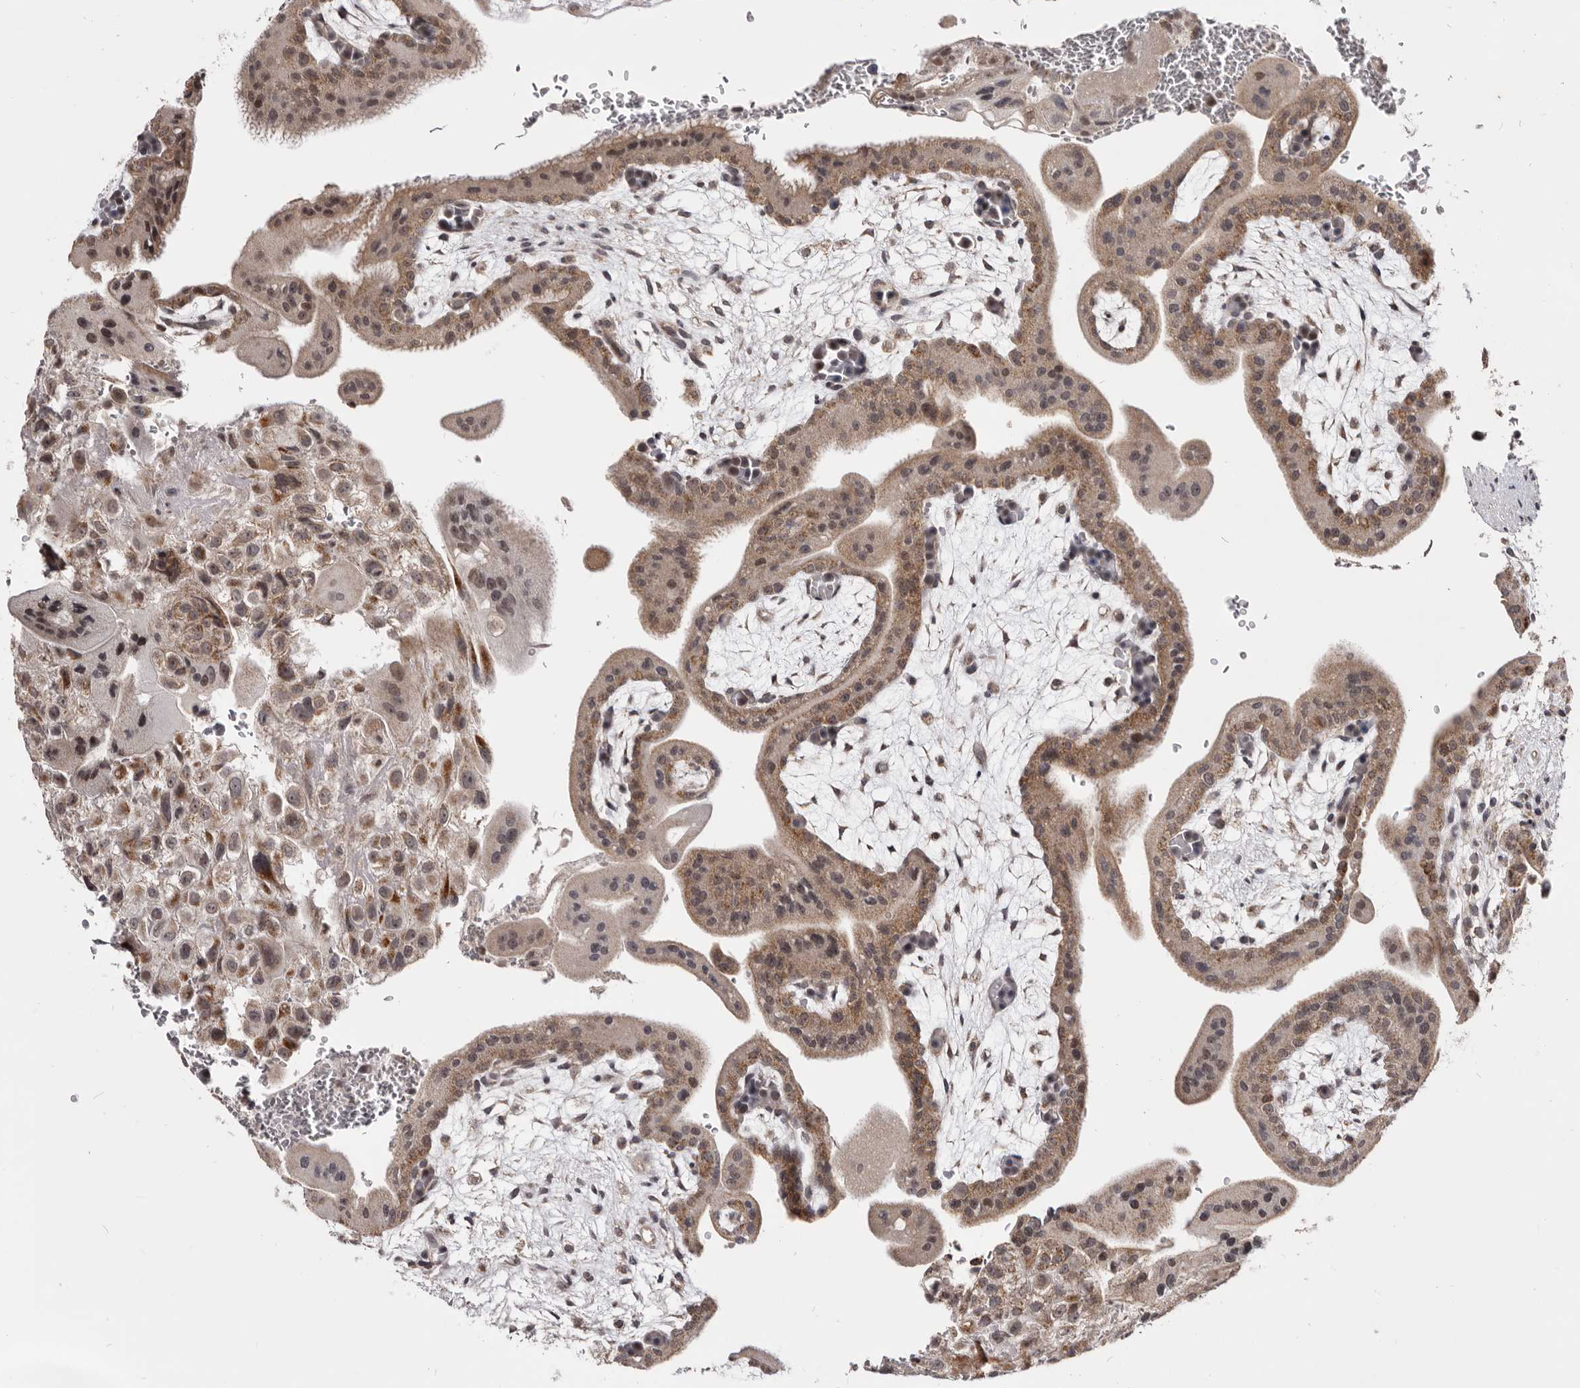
{"staining": {"intensity": "weak", "quantity": "25%-75%", "location": "cytoplasmic/membranous"}, "tissue": "placenta", "cell_type": "Trophoblastic cells", "image_type": "normal", "snomed": [{"axis": "morphology", "description": "Normal tissue, NOS"}, {"axis": "topography", "description": "Placenta"}], "caption": "Protein staining reveals weak cytoplasmic/membranous expression in about 25%-75% of trophoblastic cells in unremarkable placenta.", "gene": "THUMPD1", "patient": {"sex": "female", "age": 35}}